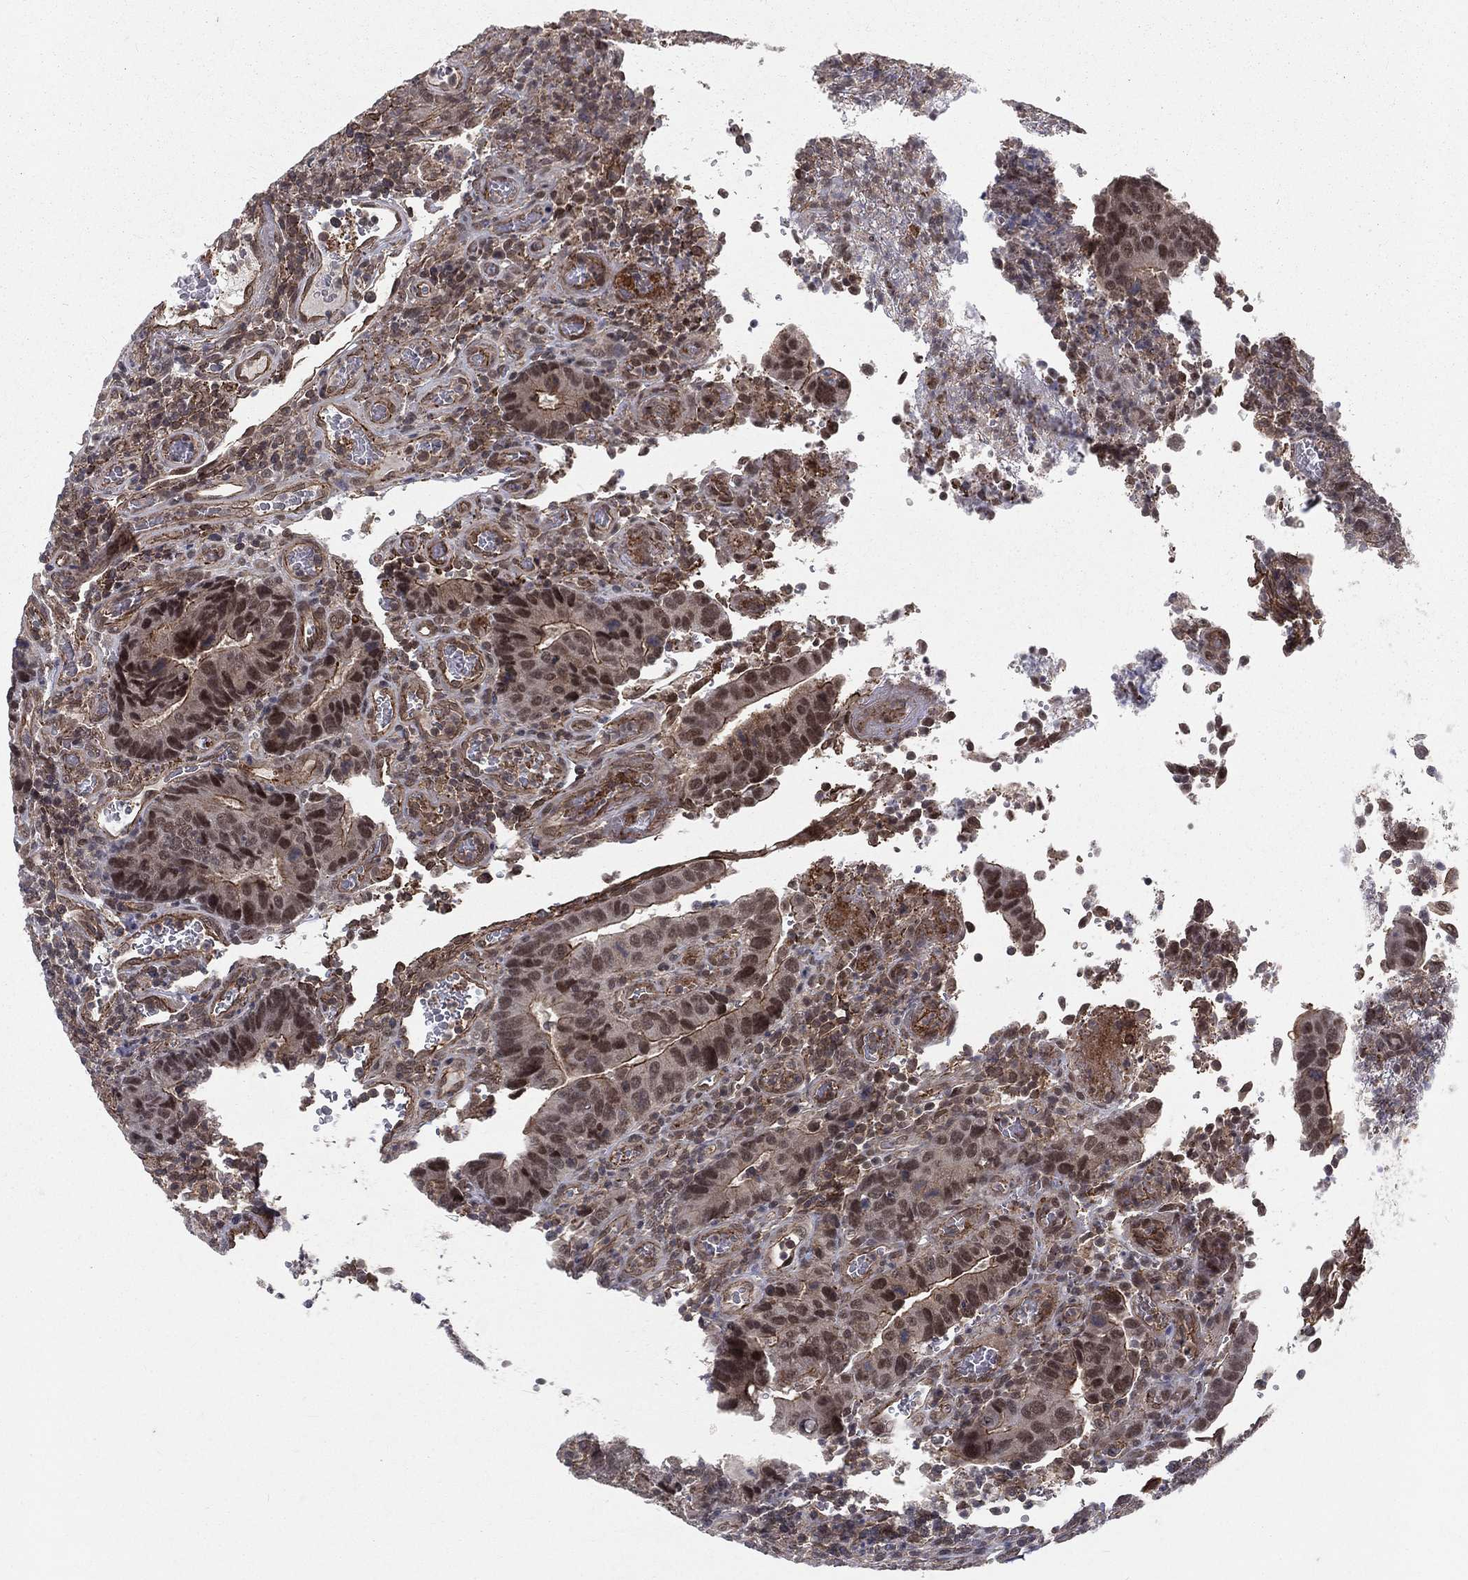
{"staining": {"intensity": "strong", "quantity": "<25%", "location": "nuclear"}, "tissue": "colorectal cancer", "cell_type": "Tumor cells", "image_type": "cancer", "snomed": [{"axis": "morphology", "description": "Adenocarcinoma, NOS"}, {"axis": "topography", "description": "Colon"}], "caption": "Immunohistochemistry photomicrograph of human colorectal cancer (adenocarcinoma) stained for a protein (brown), which reveals medium levels of strong nuclear staining in about <25% of tumor cells.", "gene": "MORC2", "patient": {"sex": "female", "age": 56}}